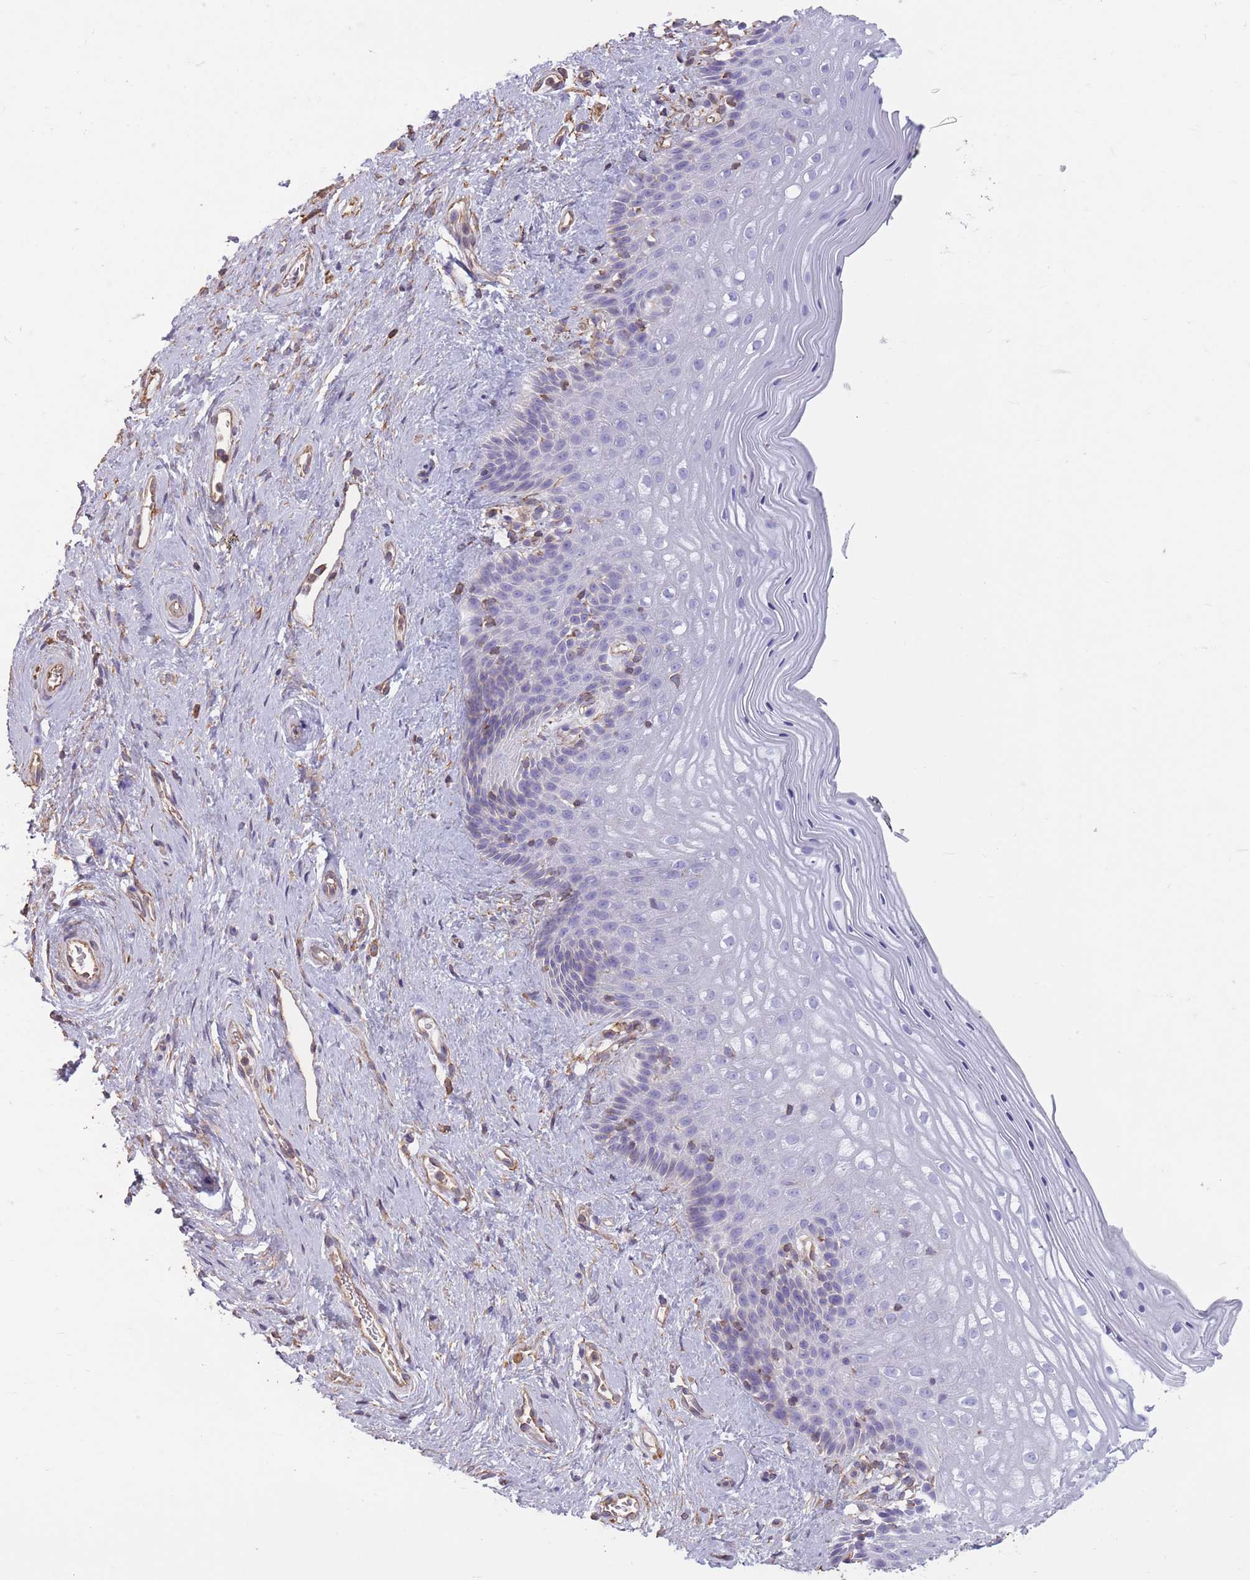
{"staining": {"intensity": "negative", "quantity": "none", "location": "none"}, "tissue": "vagina", "cell_type": "Squamous epithelial cells", "image_type": "normal", "snomed": [{"axis": "morphology", "description": "Normal tissue, NOS"}, {"axis": "topography", "description": "Vagina"}], "caption": "The image demonstrates no significant staining in squamous epithelial cells of vagina.", "gene": "ADD1", "patient": {"sex": "female", "age": 47}}